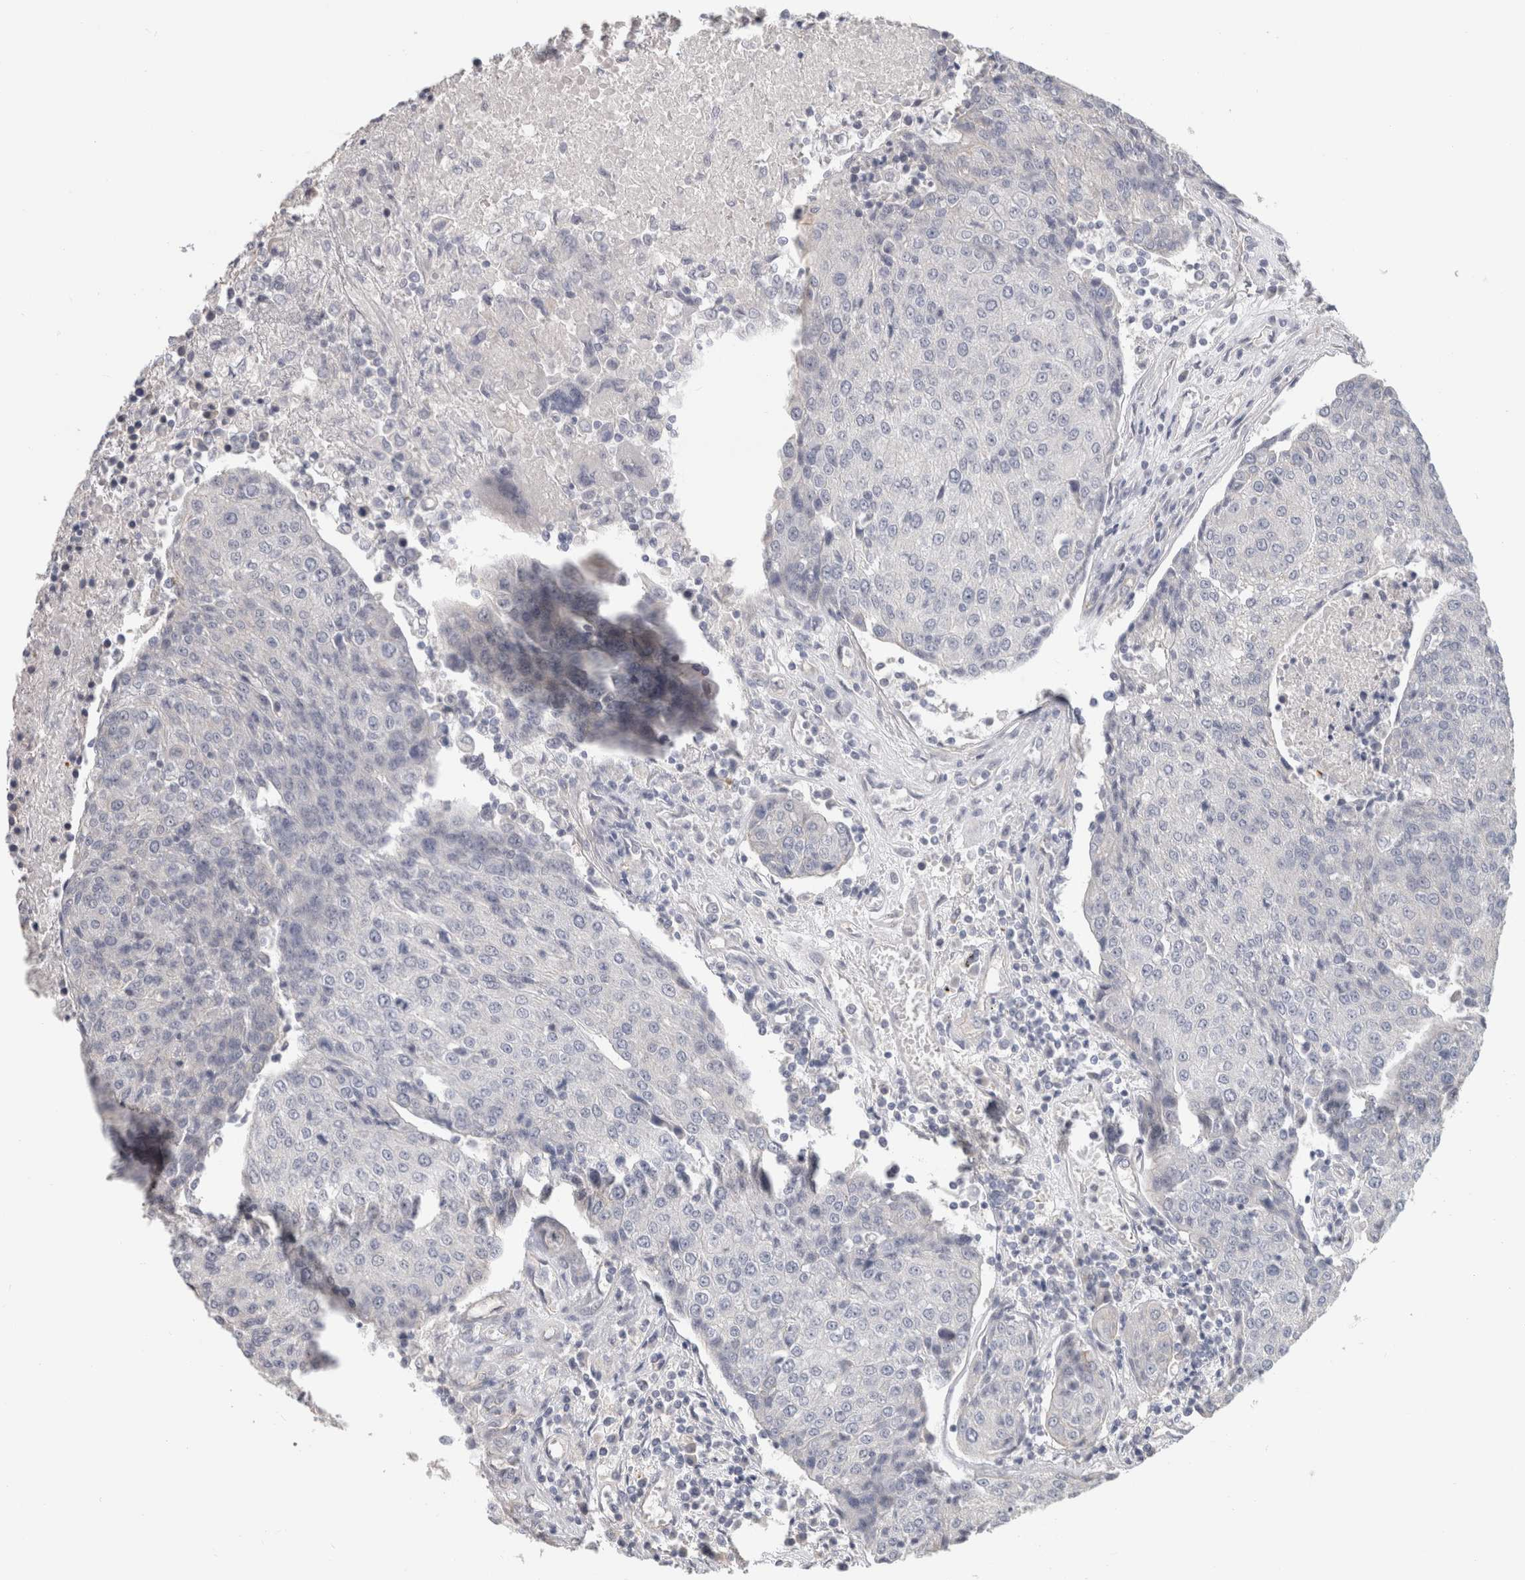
{"staining": {"intensity": "negative", "quantity": "none", "location": "none"}, "tissue": "urothelial cancer", "cell_type": "Tumor cells", "image_type": "cancer", "snomed": [{"axis": "morphology", "description": "Urothelial carcinoma, High grade"}, {"axis": "topography", "description": "Urinary bladder"}], "caption": "Tumor cells show no significant staining in urothelial cancer.", "gene": "AFP", "patient": {"sex": "female", "age": 85}}